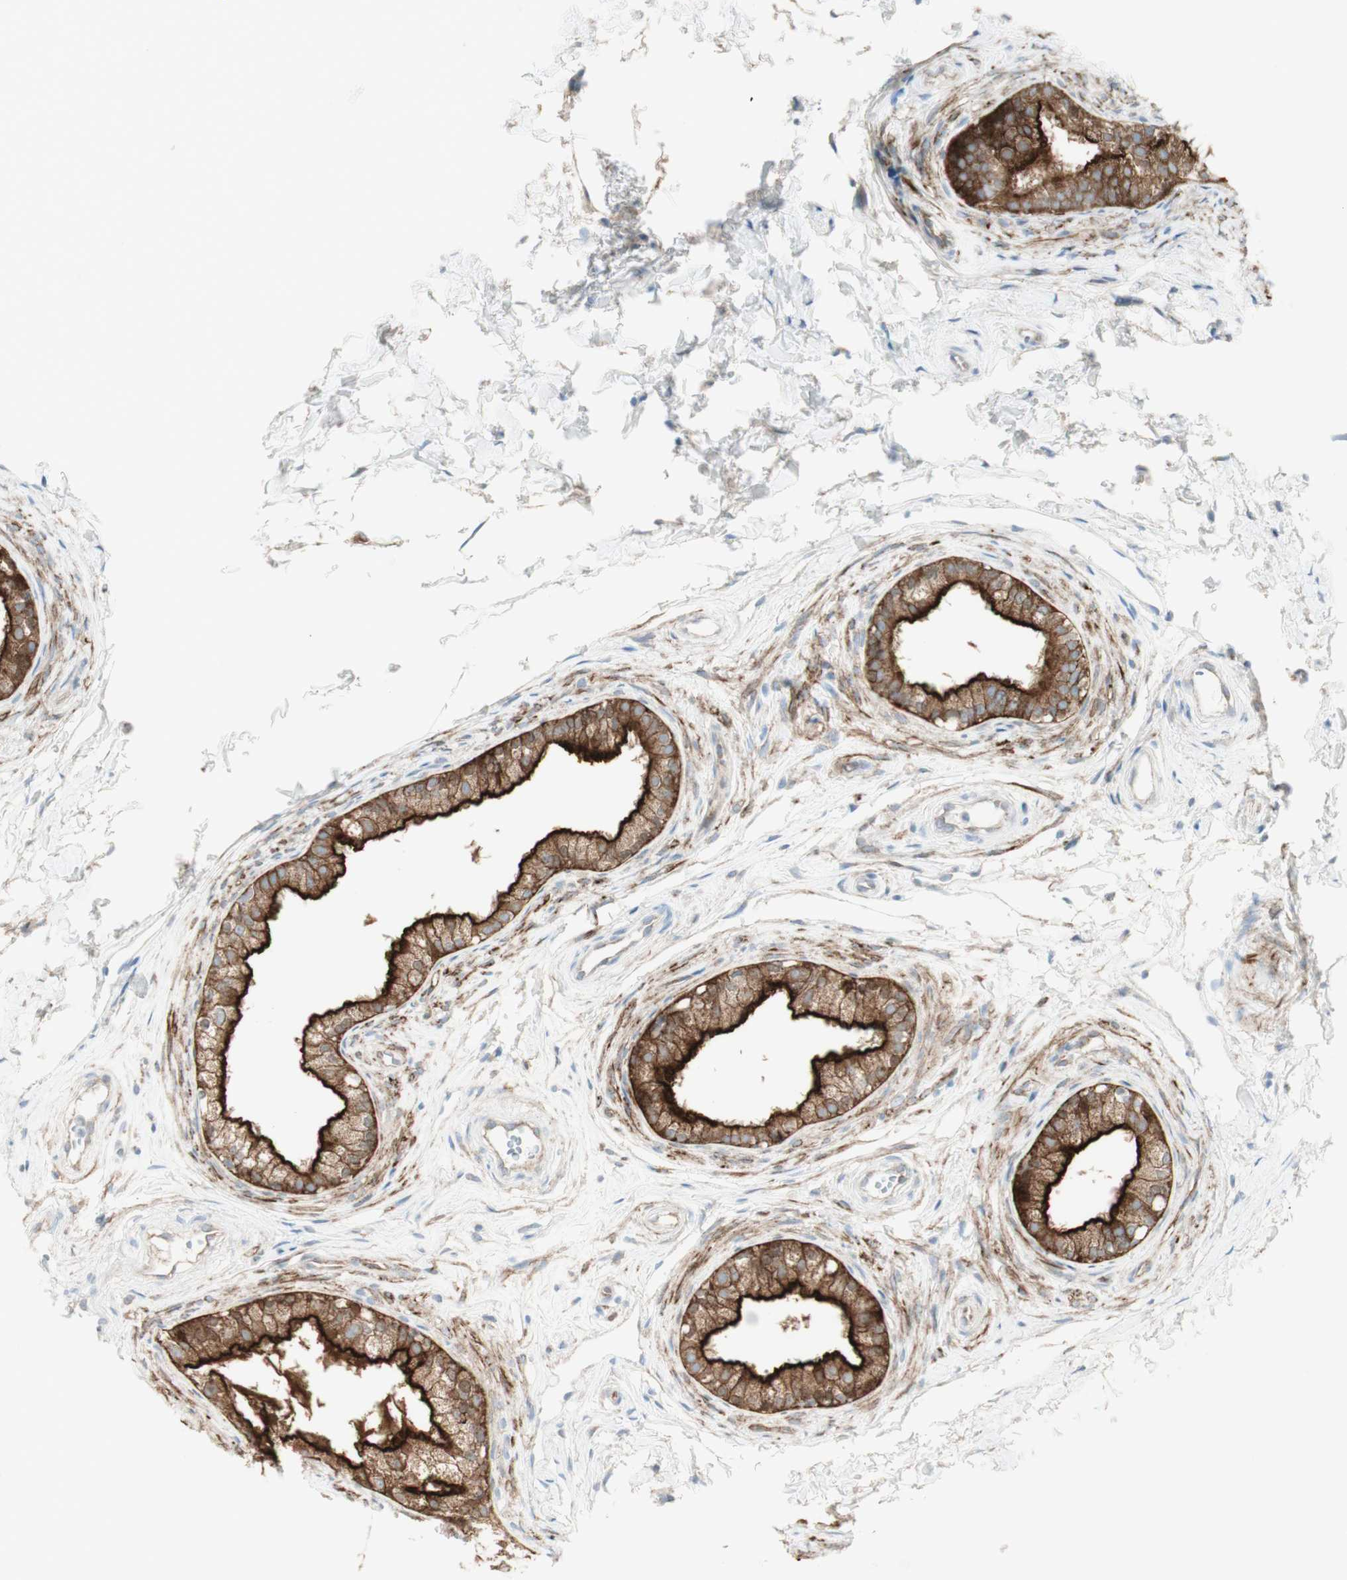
{"staining": {"intensity": "strong", "quantity": "25%-75%", "location": "cytoplasmic/membranous"}, "tissue": "epididymis", "cell_type": "Glandular cells", "image_type": "normal", "snomed": [{"axis": "morphology", "description": "Normal tissue, NOS"}, {"axis": "topography", "description": "Epididymis"}], "caption": "Strong cytoplasmic/membranous protein staining is identified in approximately 25%-75% of glandular cells in epididymis. (Stains: DAB (3,3'-diaminobenzidine) in brown, nuclei in blue, Microscopy: brightfield microscopy at high magnification).", "gene": "MYO6", "patient": {"sex": "male", "age": 56}}